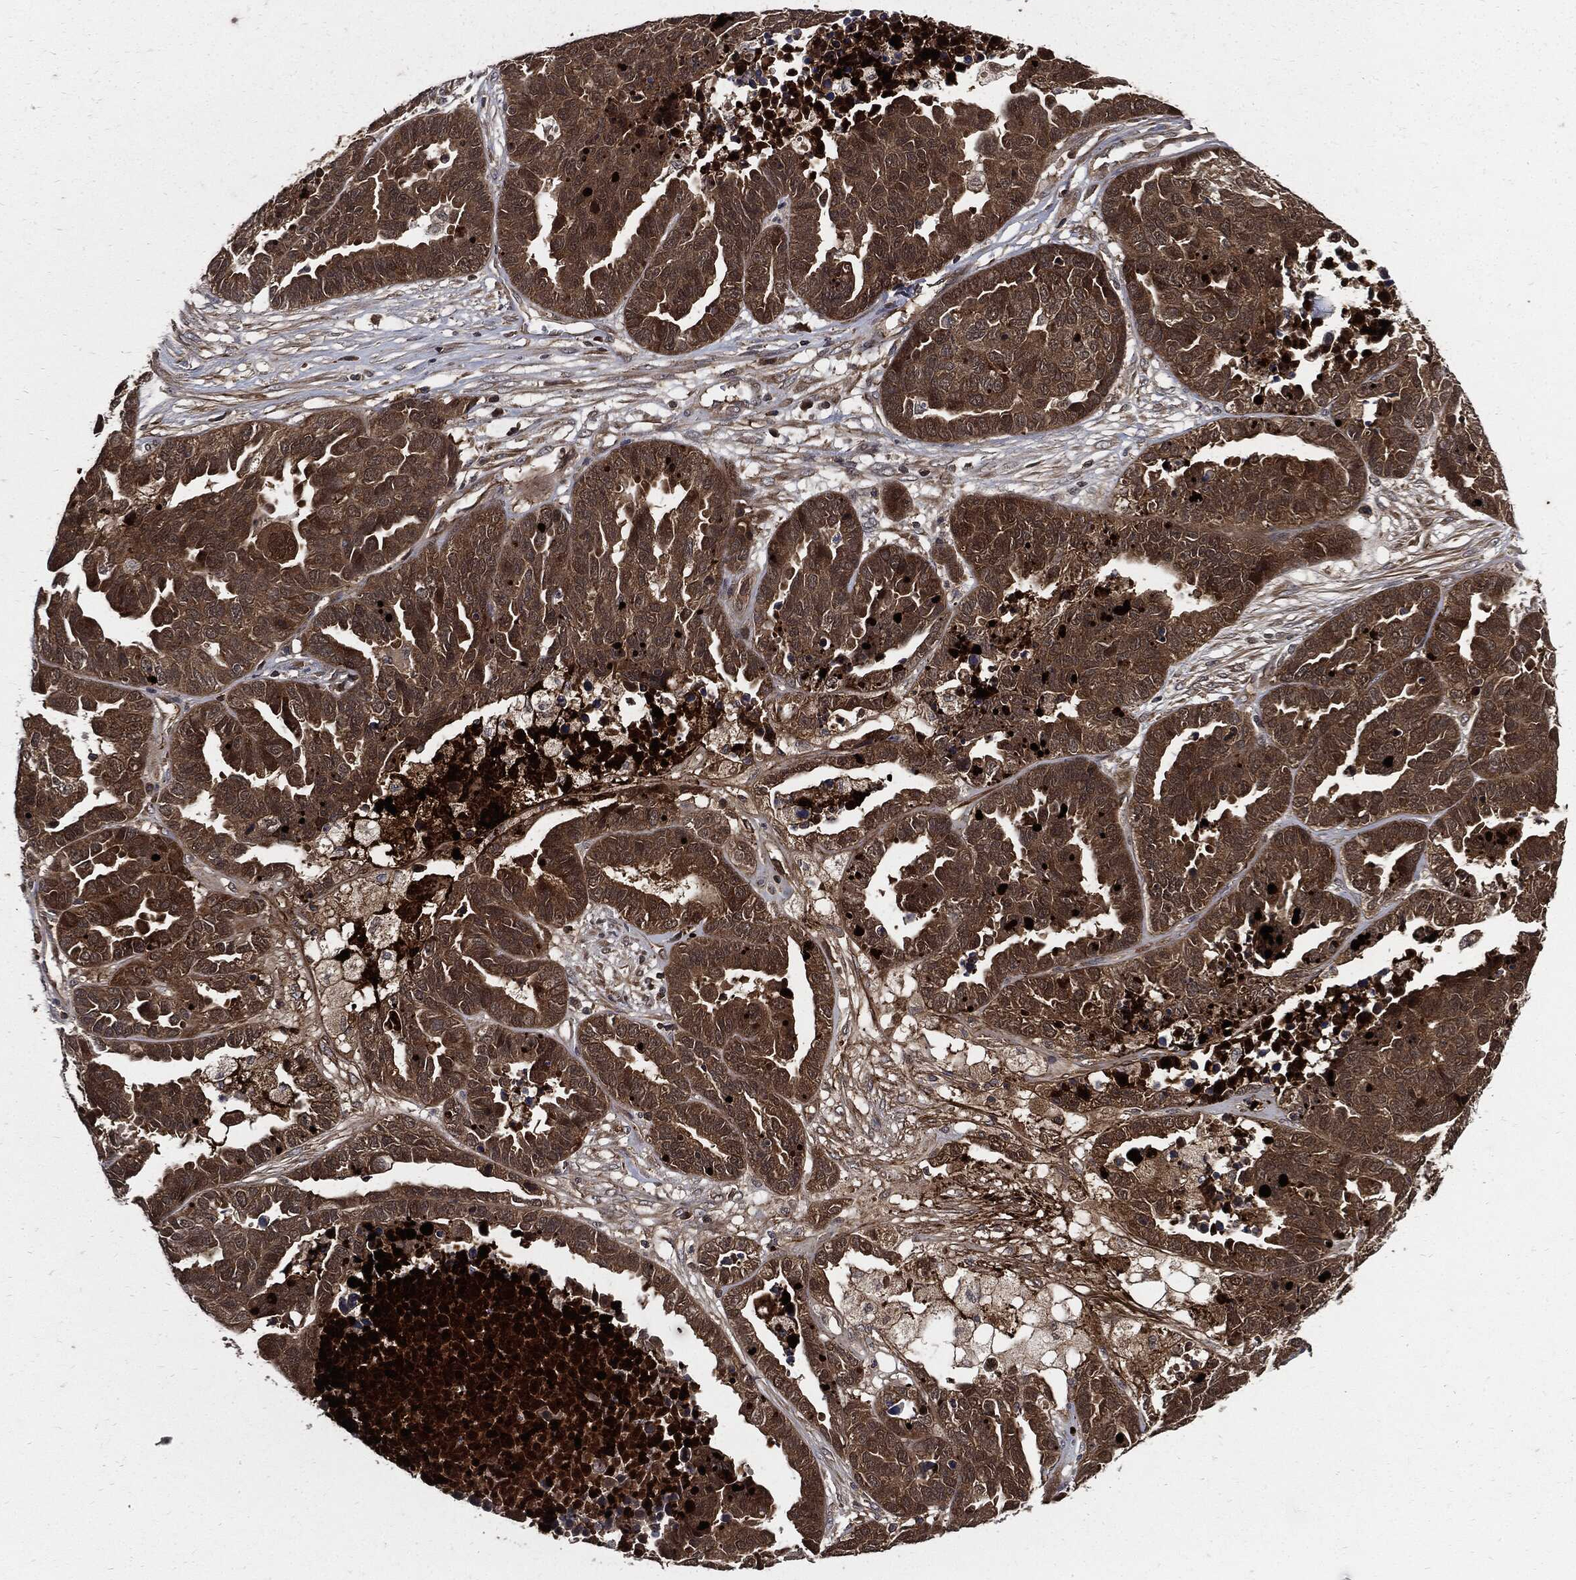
{"staining": {"intensity": "strong", "quantity": ">75%", "location": "cytoplasmic/membranous"}, "tissue": "ovarian cancer", "cell_type": "Tumor cells", "image_type": "cancer", "snomed": [{"axis": "morphology", "description": "Cystadenocarcinoma, serous, NOS"}, {"axis": "topography", "description": "Ovary"}], "caption": "Protein staining demonstrates strong cytoplasmic/membranous positivity in about >75% of tumor cells in ovarian cancer (serous cystadenocarcinoma).", "gene": "CLU", "patient": {"sex": "female", "age": 87}}